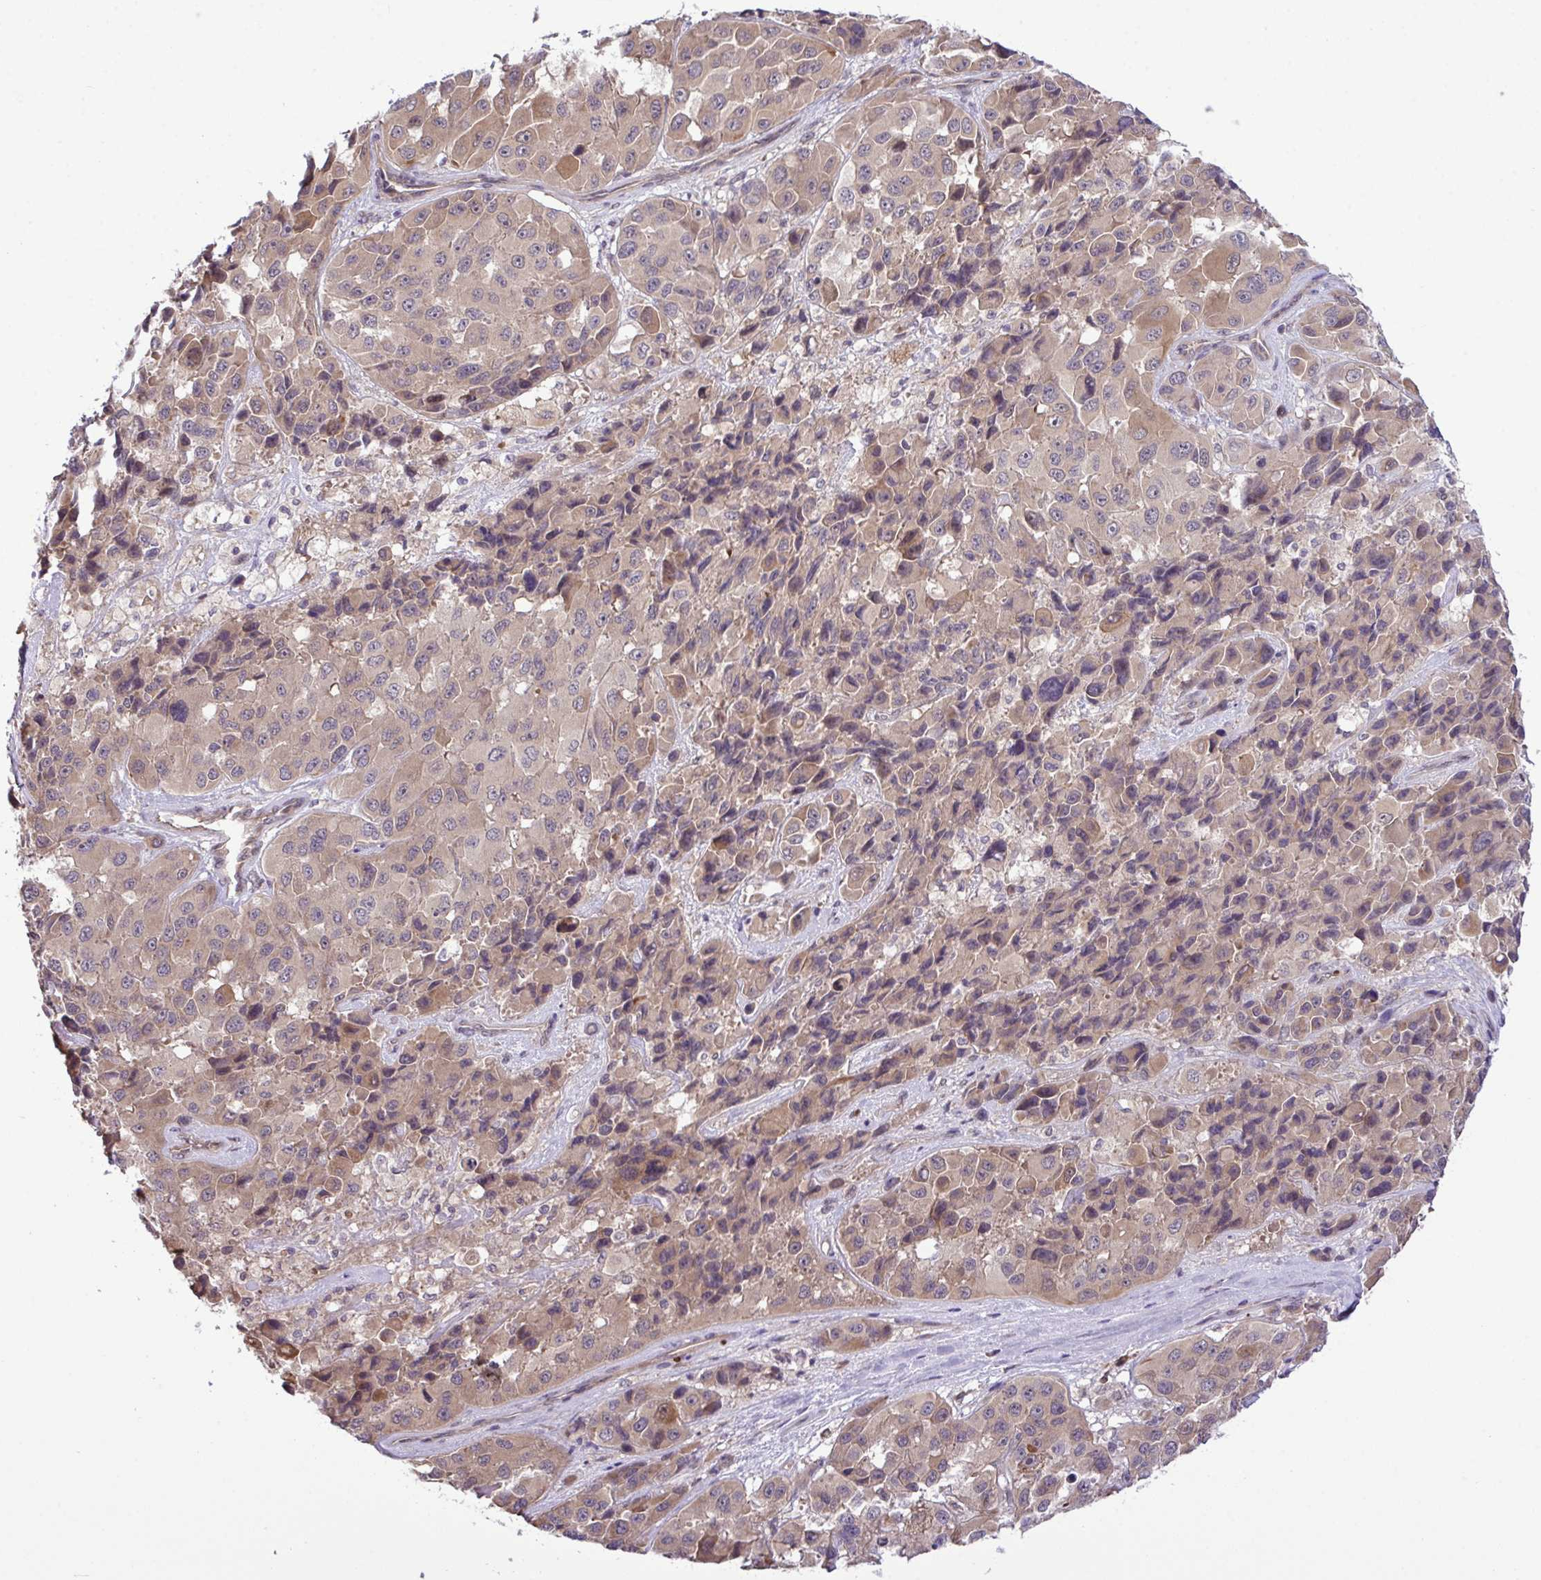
{"staining": {"intensity": "moderate", "quantity": ">75%", "location": "cytoplasmic/membranous"}, "tissue": "melanoma", "cell_type": "Tumor cells", "image_type": "cancer", "snomed": [{"axis": "morphology", "description": "Malignant melanoma, Metastatic site"}, {"axis": "topography", "description": "Lymph node"}], "caption": "Immunohistochemistry of melanoma demonstrates medium levels of moderate cytoplasmic/membranous expression in about >75% of tumor cells.", "gene": "CMPK1", "patient": {"sex": "female", "age": 65}}